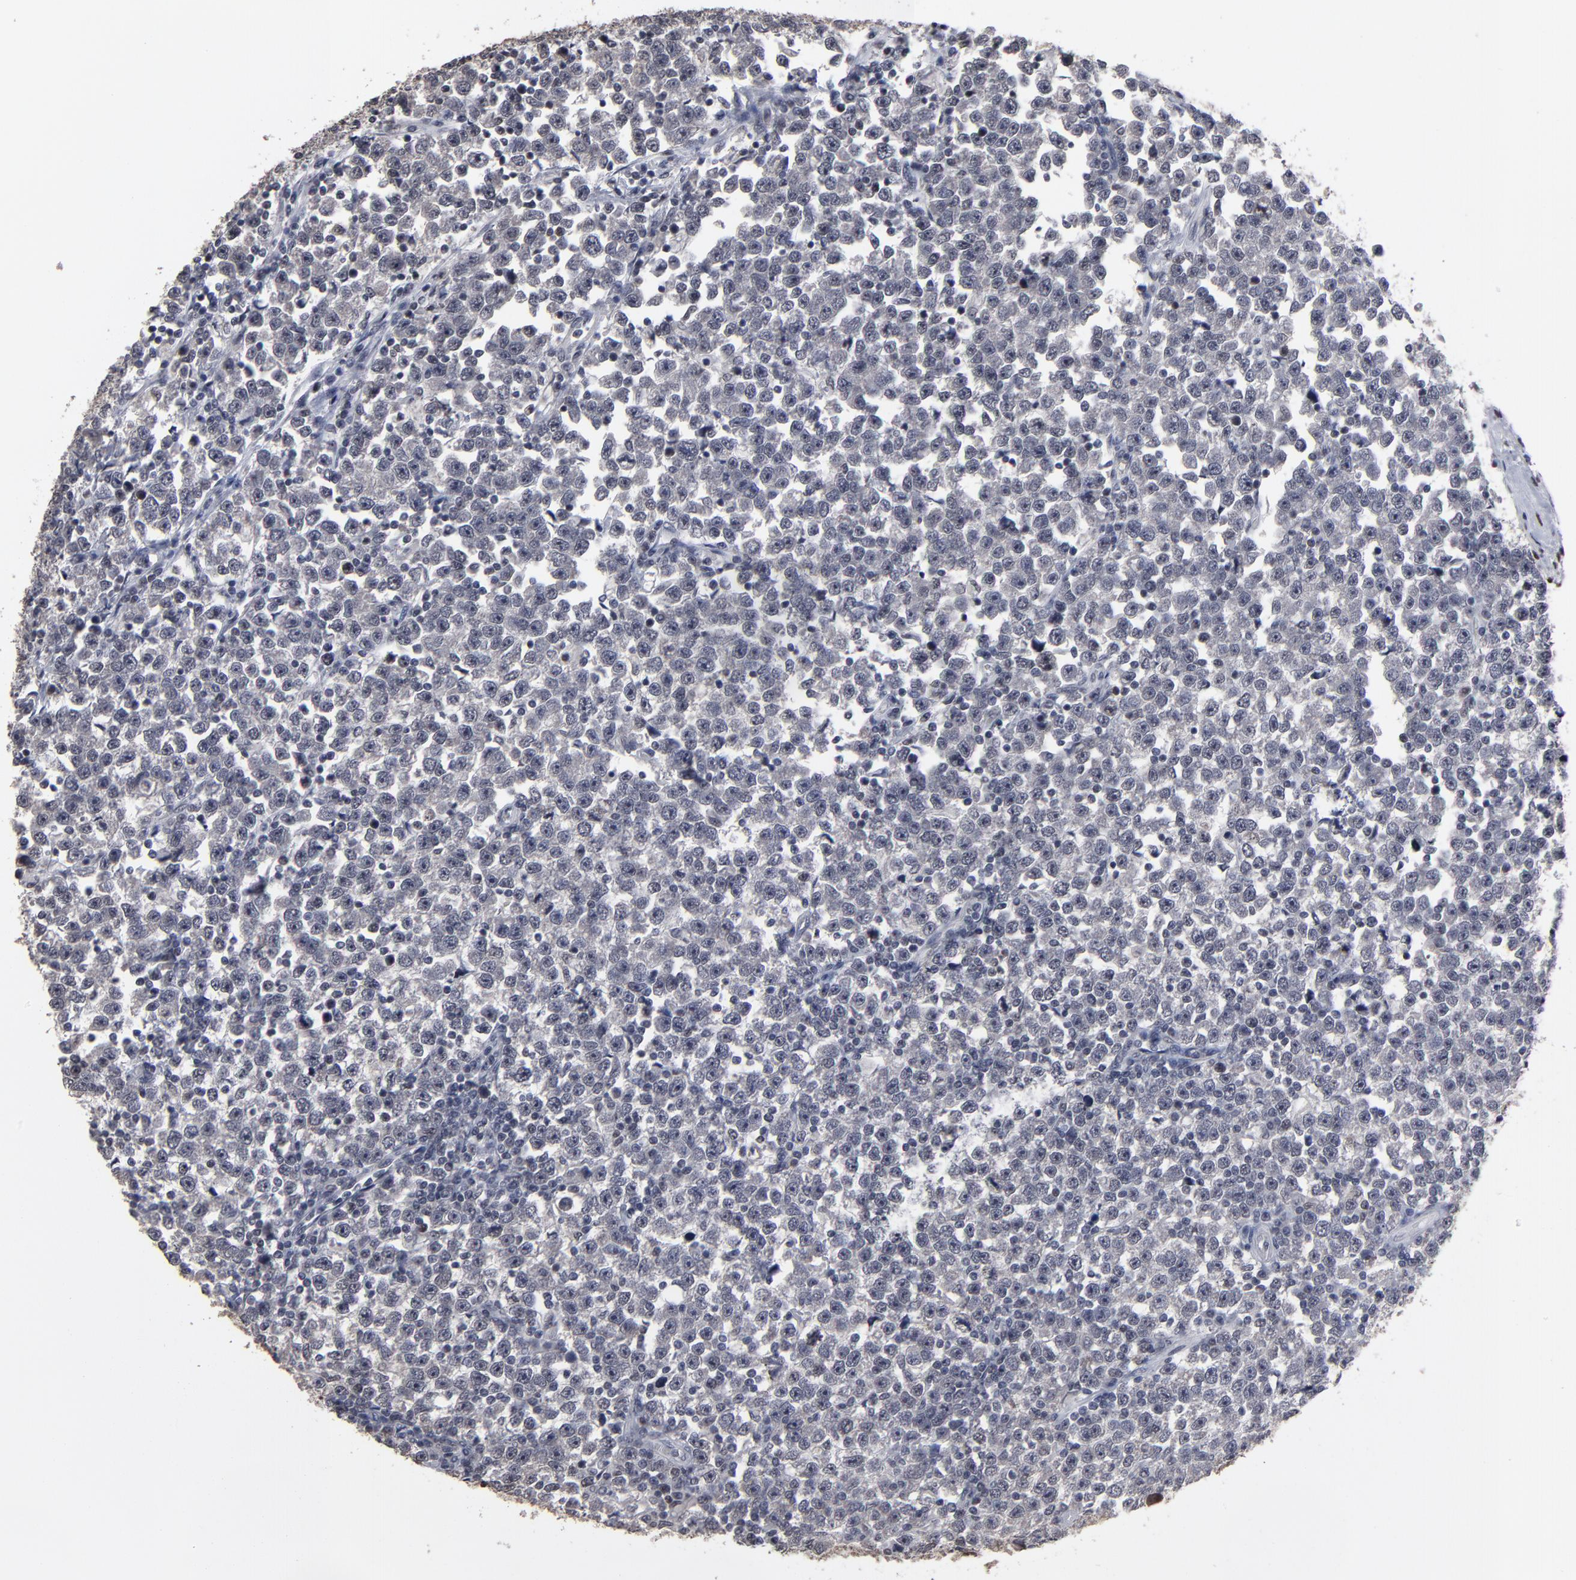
{"staining": {"intensity": "negative", "quantity": "none", "location": "none"}, "tissue": "testis cancer", "cell_type": "Tumor cells", "image_type": "cancer", "snomed": [{"axis": "morphology", "description": "Seminoma, NOS"}, {"axis": "topography", "description": "Testis"}], "caption": "This is a histopathology image of immunohistochemistry staining of testis seminoma, which shows no expression in tumor cells. (DAB immunohistochemistry visualized using brightfield microscopy, high magnification).", "gene": "SSRP1", "patient": {"sex": "male", "age": 43}}